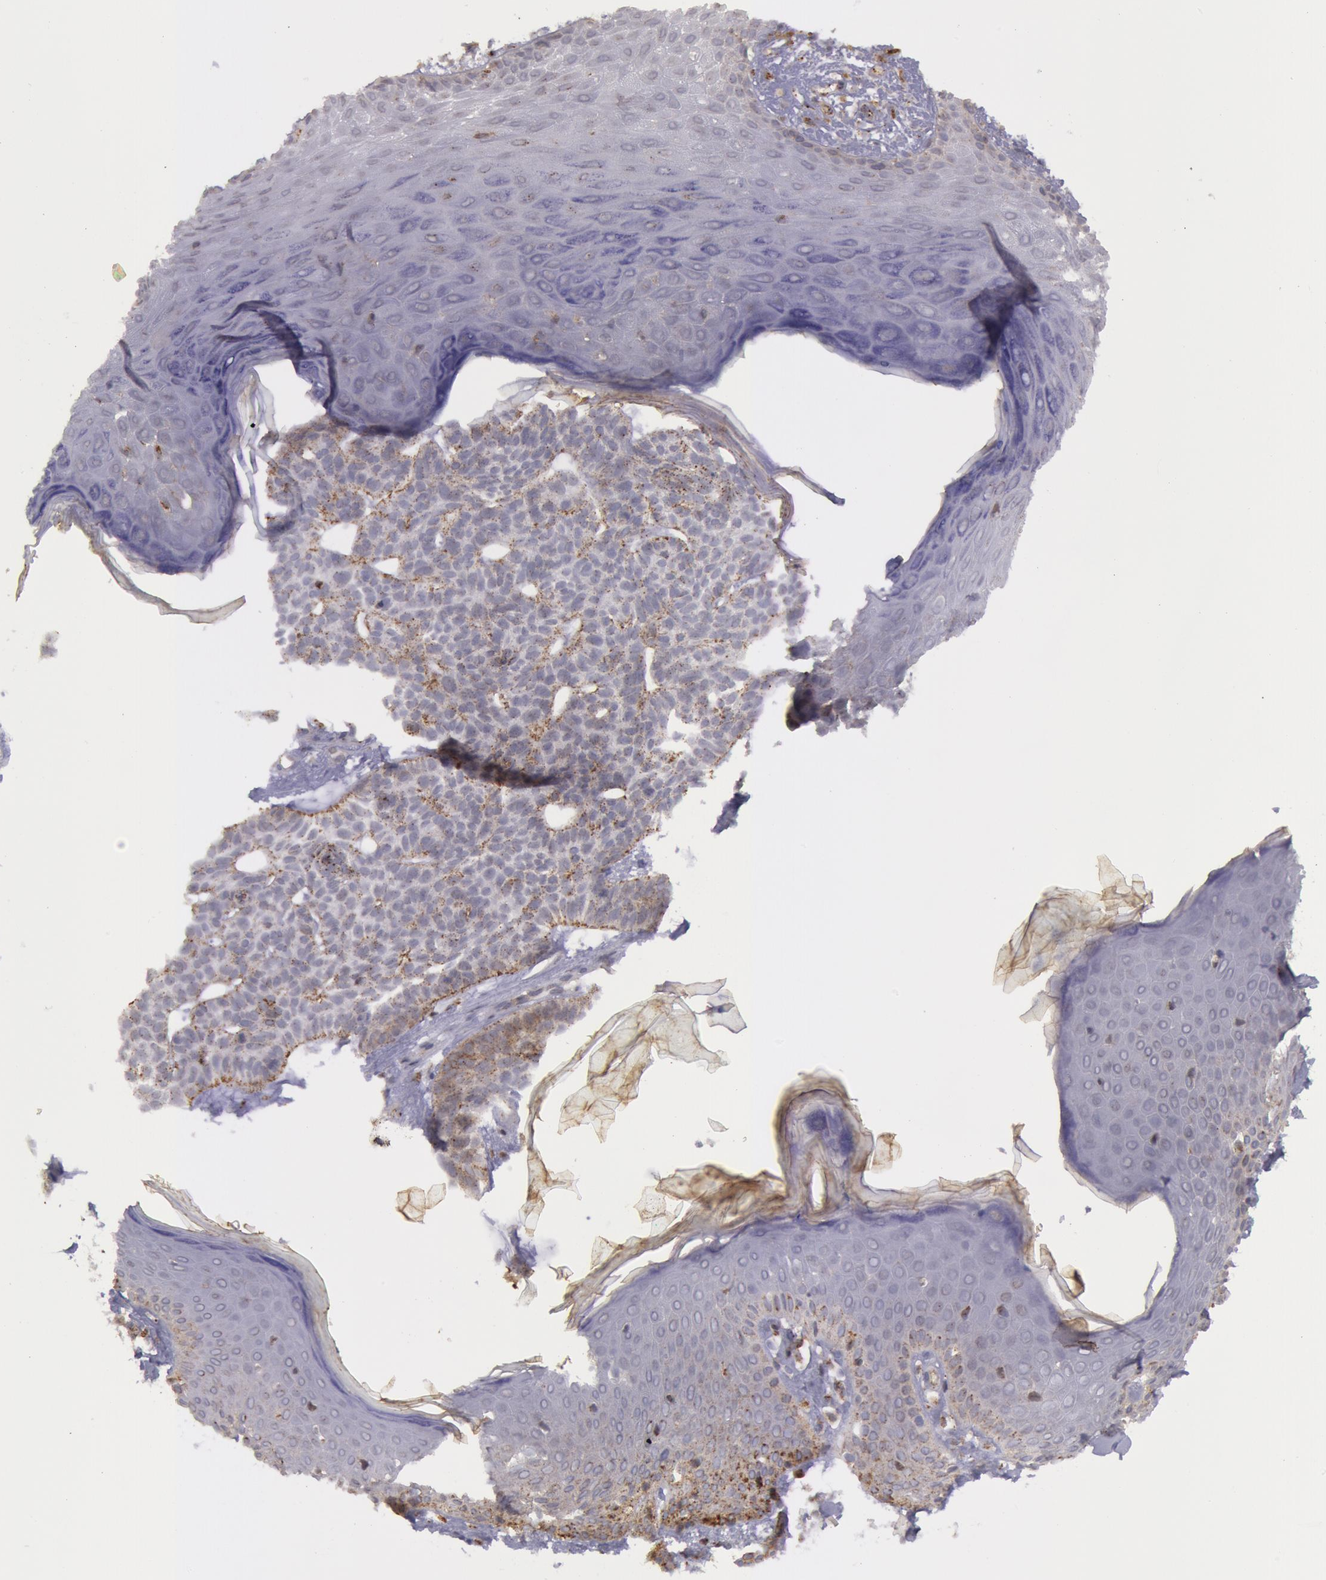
{"staining": {"intensity": "weak", "quantity": "25%-75%", "location": "cytoplasmic/membranous"}, "tissue": "skin cancer", "cell_type": "Tumor cells", "image_type": "cancer", "snomed": [{"axis": "morphology", "description": "Basal cell carcinoma"}, {"axis": "topography", "description": "Skin"}], "caption": "Protein expression analysis of human skin cancer reveals weak cytoplasmic/membranous staining in approximately 25%-75% of tumor cells.", "gene": "FLOT2", "patient": {"sex": "male", "age": 75}}